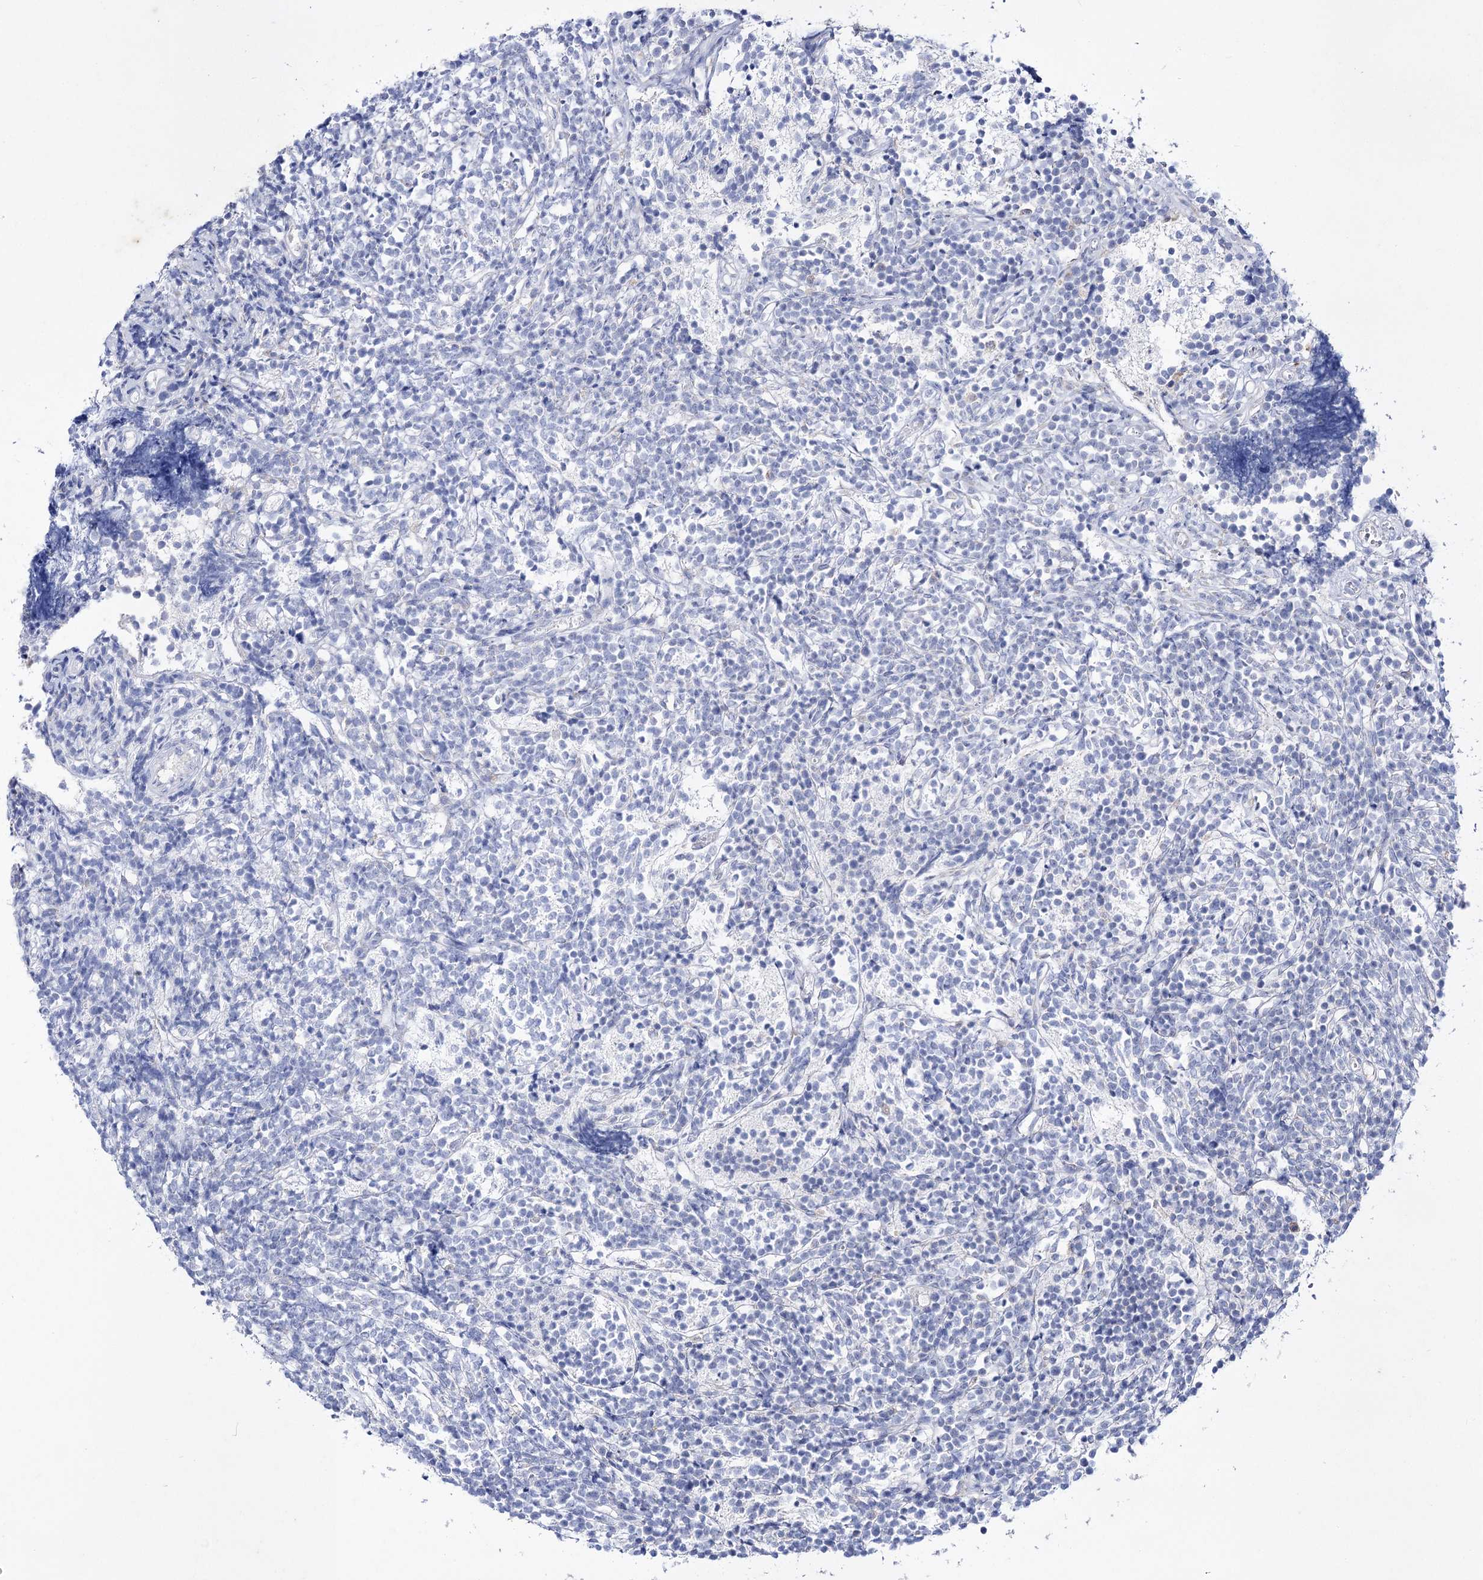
{"staining": {"intensity": "negative", "quantity": "none", "location": "none"}, "tissue": "glioma", "cell_type": "Tumor cells", "image_type": "cancer", "snomed": [{"axis": "morphology", "description": "Glioma, malignant, Low grade"}, {"axis": "topography", "description": "Brain"}], "caption": "High power microscopy micrograph of an IHC image of glioma, revealing no significant expression in tumor cells.", "gene": "NAGLU", "patient": {"sex": "female", "age": 1}}